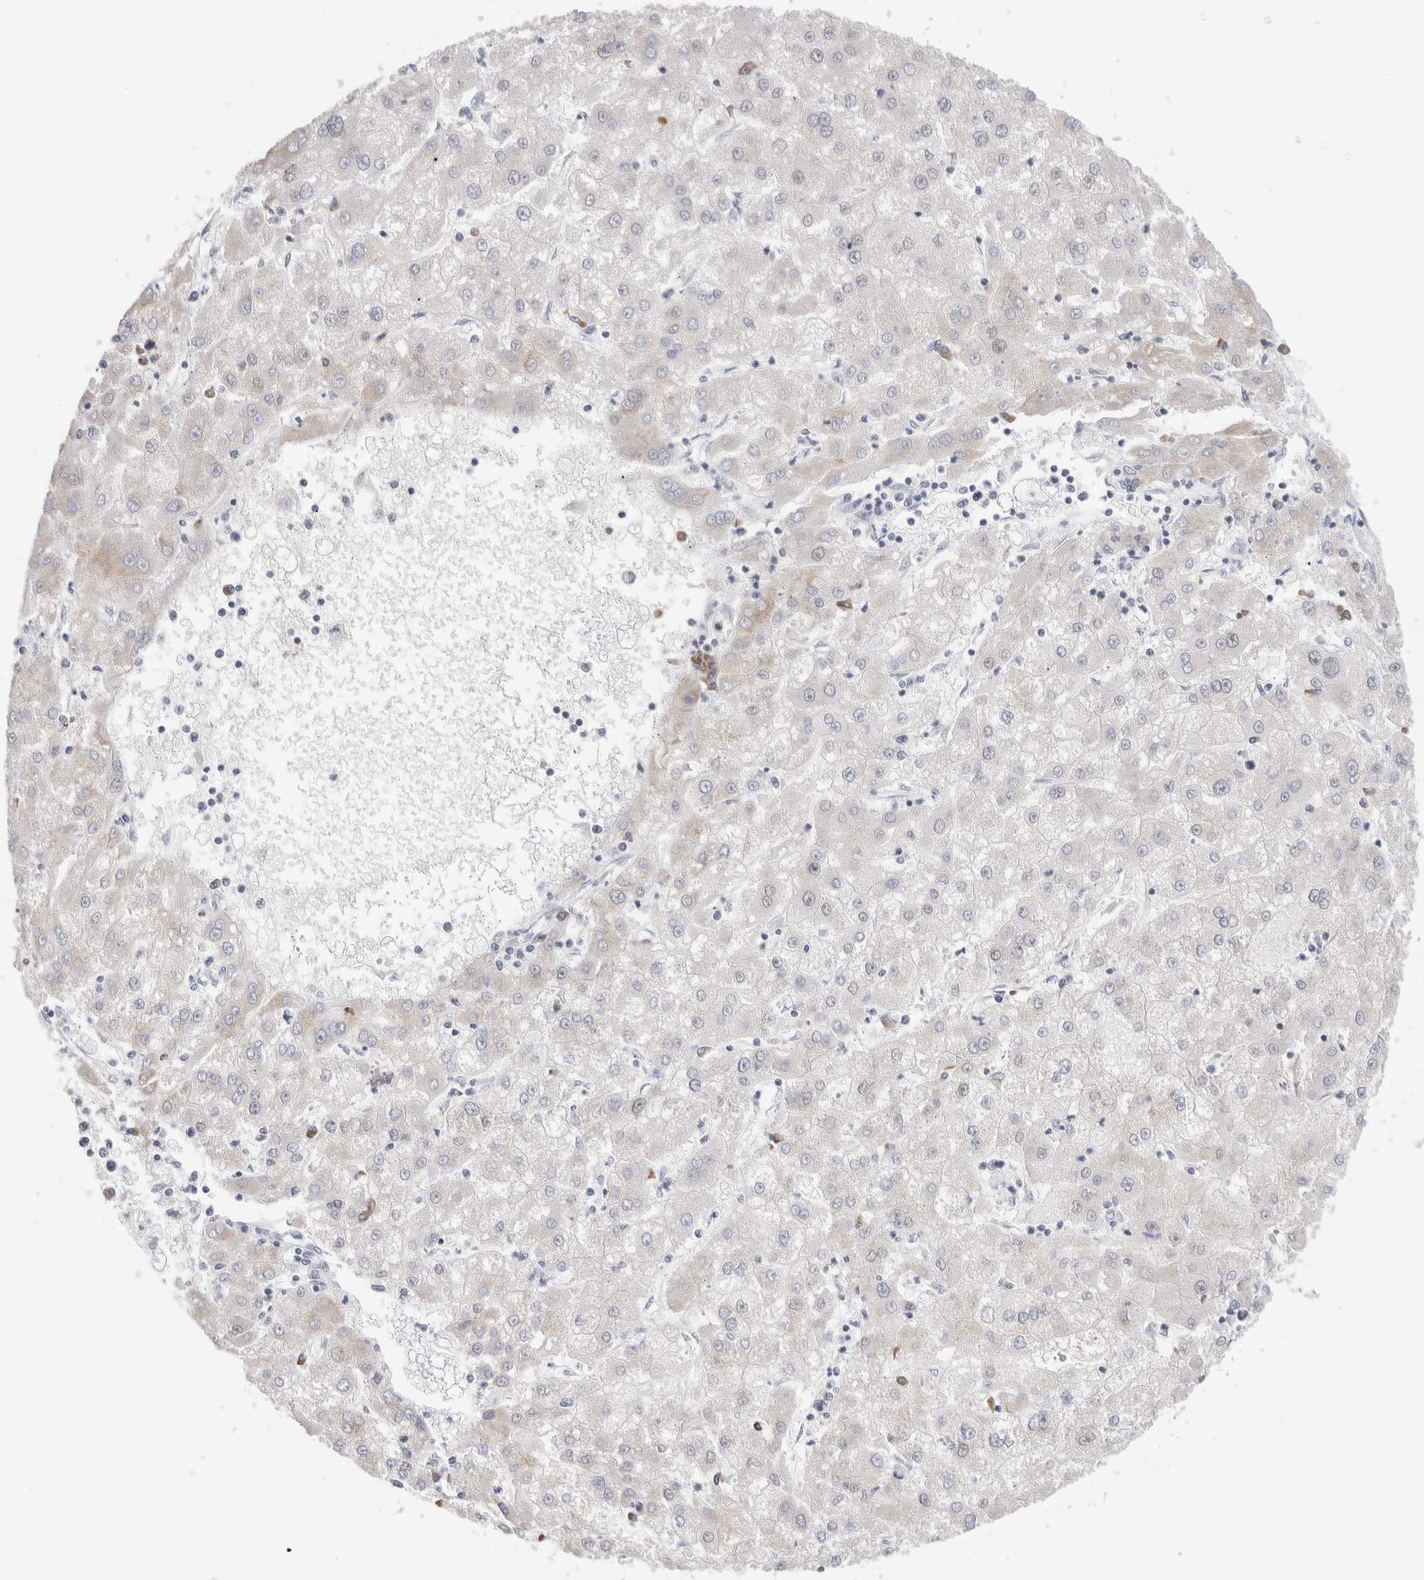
{"staining": {"intensity": "negative", "quantity": "none", "location": "none"}, "tissue": "liver cancer", "cell_type": "Tumor cells", "image_type": "cancer", "snomed": [{"axis": "morphology", "description": "Carcinoma, Hepatocellular, NOS"}, {"axis": "topography", "description": "Liver"}], "caption": "There is no significant positivity in tumor cells of liver cancer (hepatocellular carcinoma).", "gene": "HDLBP", "patient": {"sex": "male", "age": 72}}